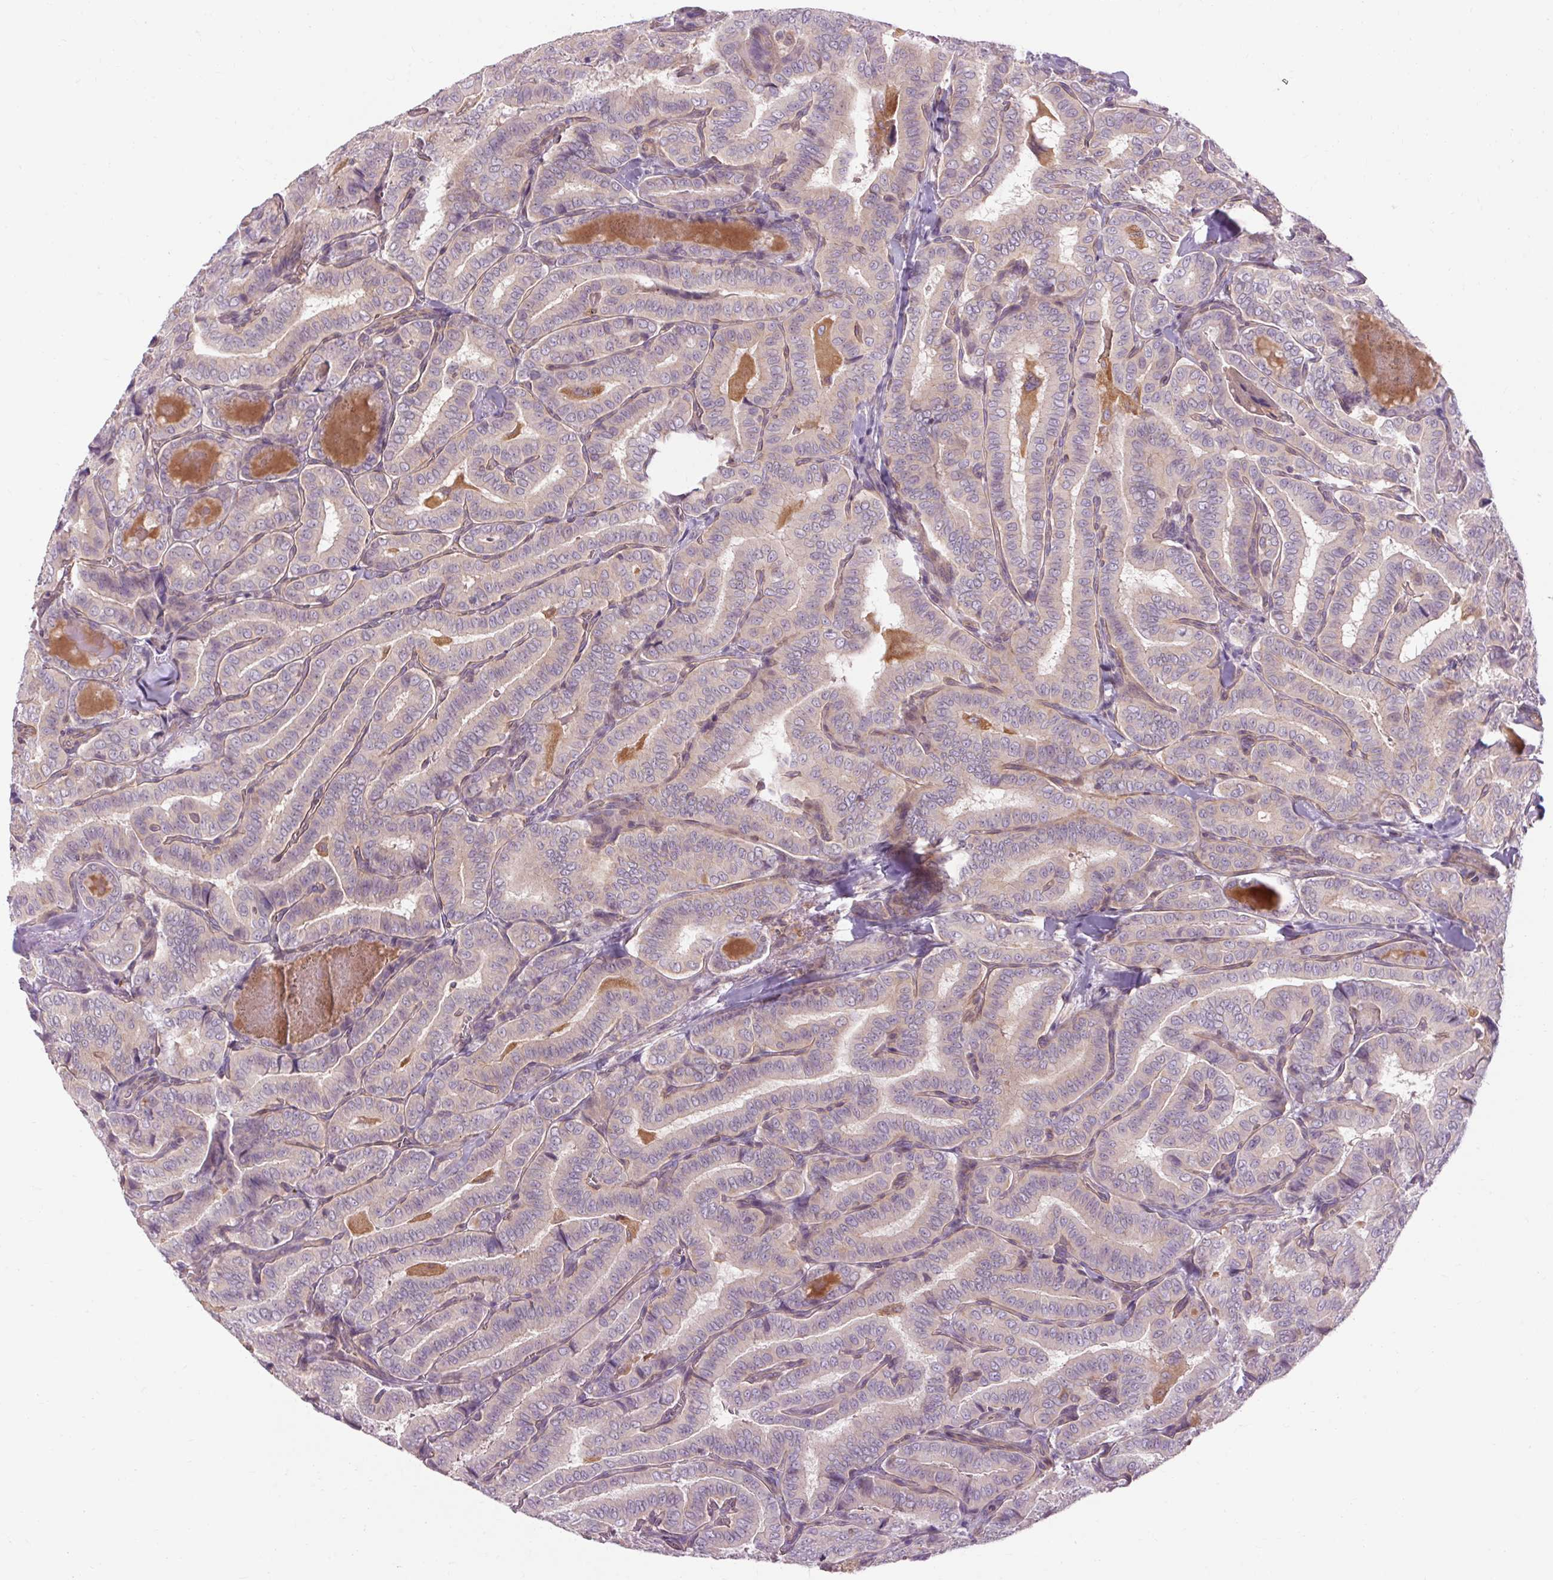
{"staining": {"intensity": "negative", "quantity": "none", "location": "none"}, "tissue": "thyroid cancer", "cell_type": "Tumor cells", "image_type": "cancer", "snomed": [{"axis": "morphology", "description": "Papillary adenocarcinoma, NOS"}, {"axis": "morphology", "description": "Papillary adenoma metastatic"}, {"axis": "topography", "description": "Thyroid gland"}], "caption": "A histopathology image of papillary adenoma metastatic (thyroid) stained for a protein exhibits no brown staining in tumor cells. (DAB (3,3'-diaminobenzidine) immunohistochemistry visualized using brightfield microscopy, high magnification).", "gene": "TM6SF1", "patient": {"sex": "female", "age": 50}}